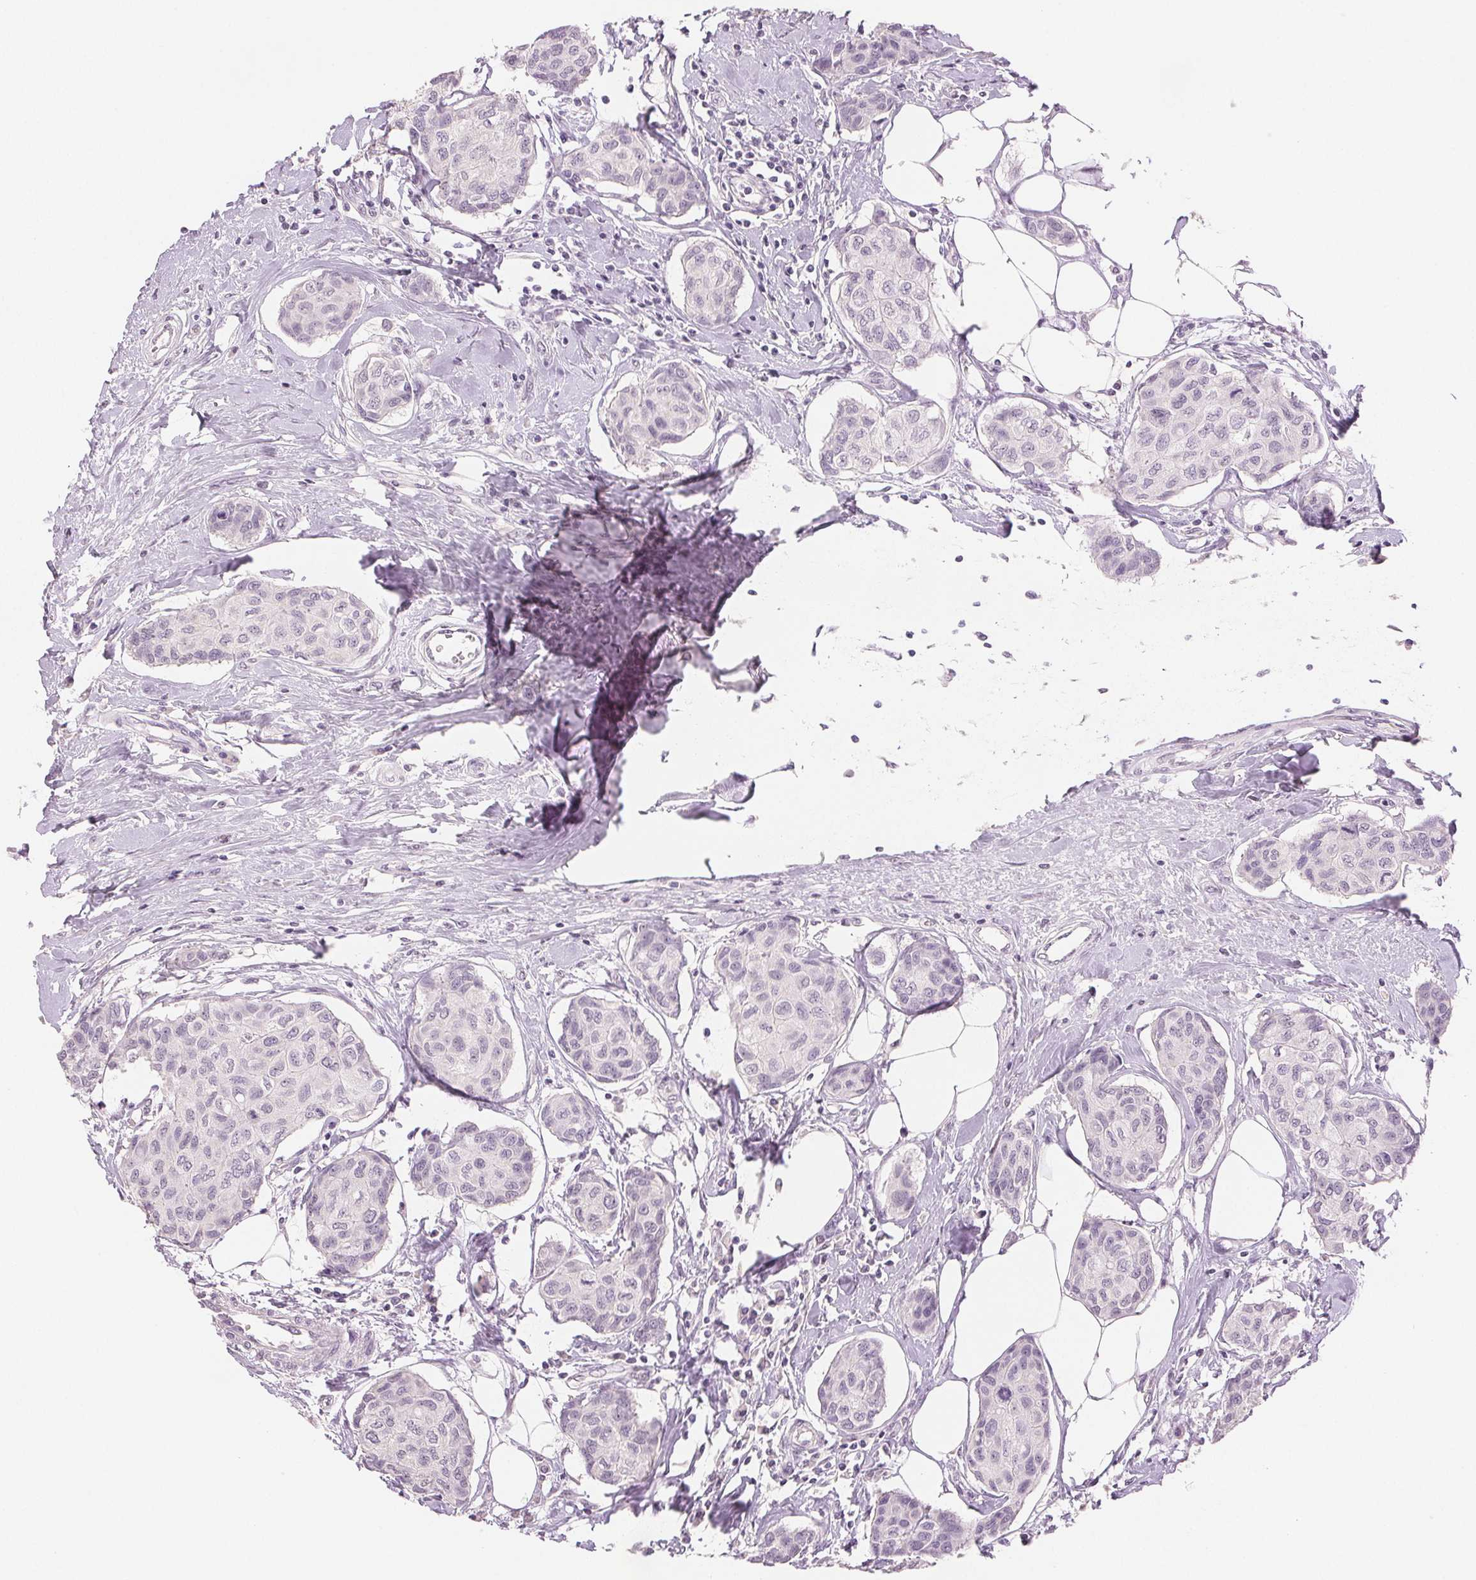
{"staining": {"intensity": "negative", "quantity": "none", "location": "none"}, "tissue": "breast cancer", "cell_type": "Tumor cells", "image_type": "cancer", "snomed": [{"axis": "morphology", "description": "Duct carcinoma"}, {"axis": "topography", "description": "Breast"}], "caption": "A photomicrograph of breast cancer (invasive ductal carcinoma) stained for a protein demonstrates no brown staining in tumor cells.", "gene": "SCGN", "patient": {"sex": "female", "age": 80}}